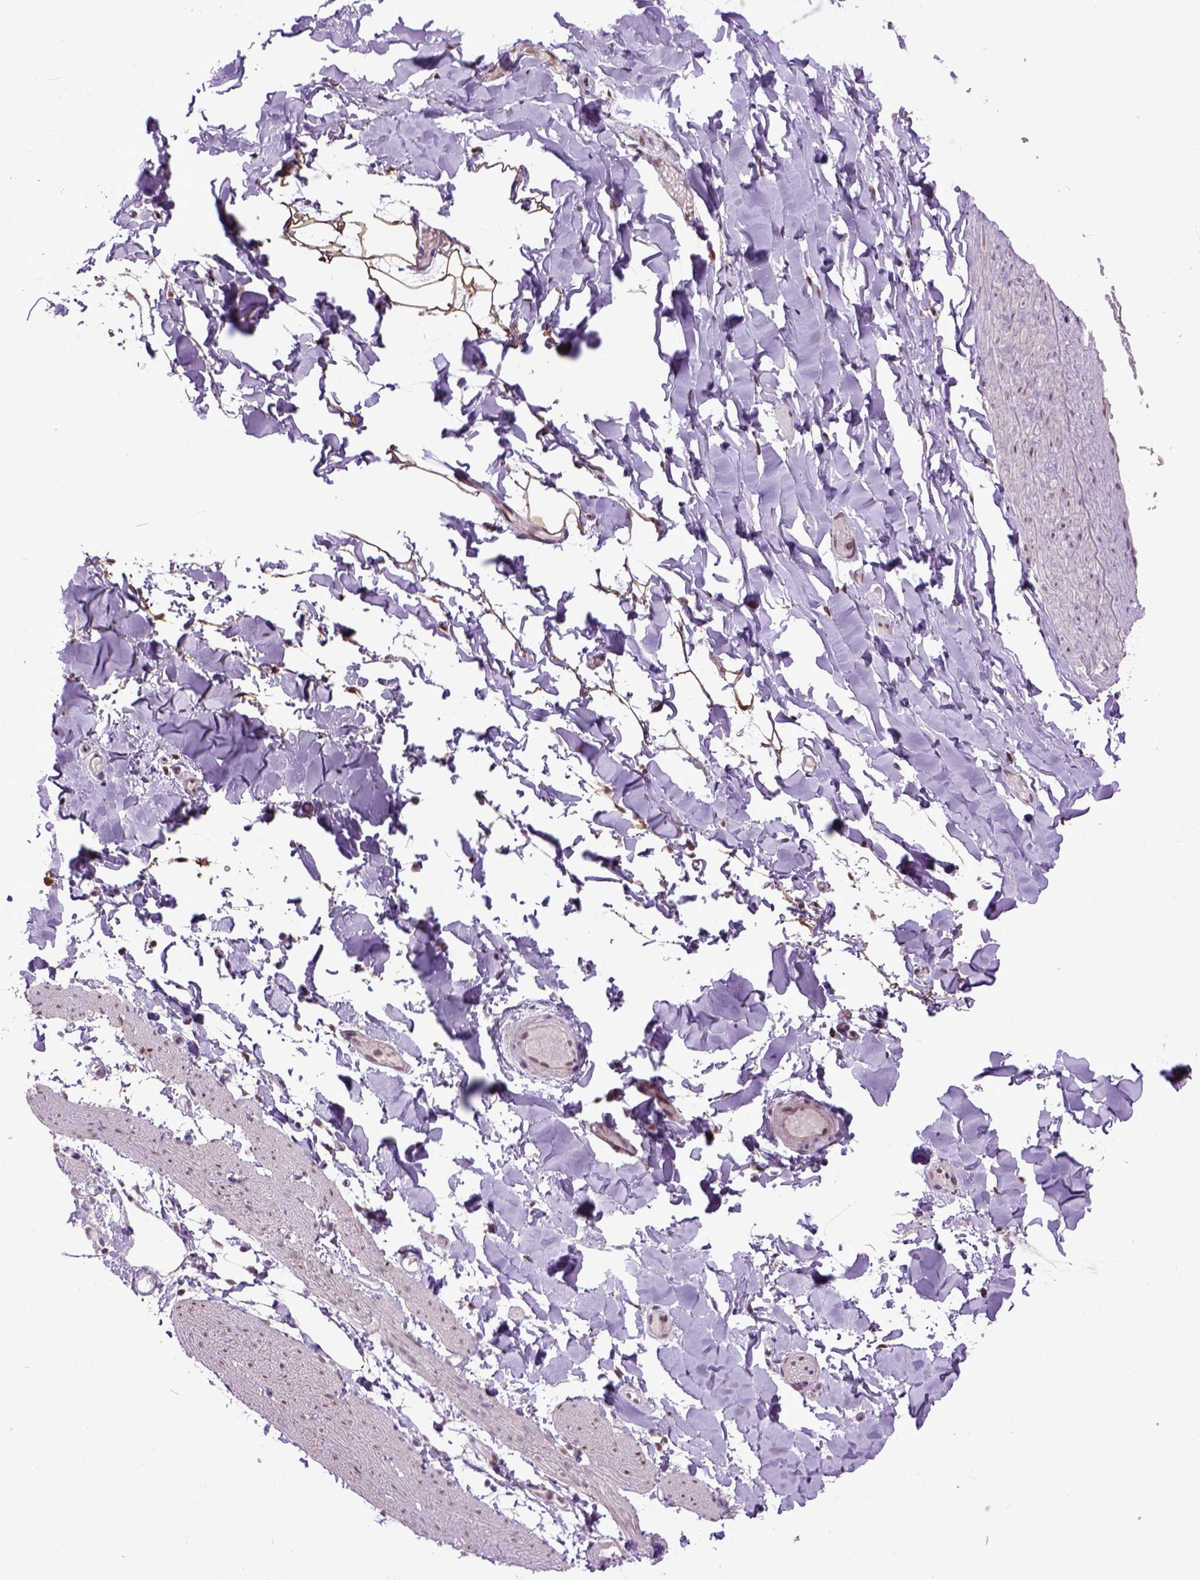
{"staining": {"intensity": "strong", "quantity": ">75%", "location": "cytoplasmic/membranous,nuclear"}, "tissue": "adipose tissue", "cell_type": "Adipocytes", "image_type": "normal", "snomed": [{"axis": "morphology", "description": "Normal tissue, NOS"}, {"axis": "topography", "description": "Gallbladder"}, {"axis": "topography", "description": "Peripheral nerve tissue"}], "caption": "Strong cytoplasmic/membranous,nuclear staining for a protein is seen in approximately >75% of adipocytes of normal adipose tissue using immunohistochemistry (IHC).", "gene": "UBA3", "patient": {"sex": "female", "age": 45}}